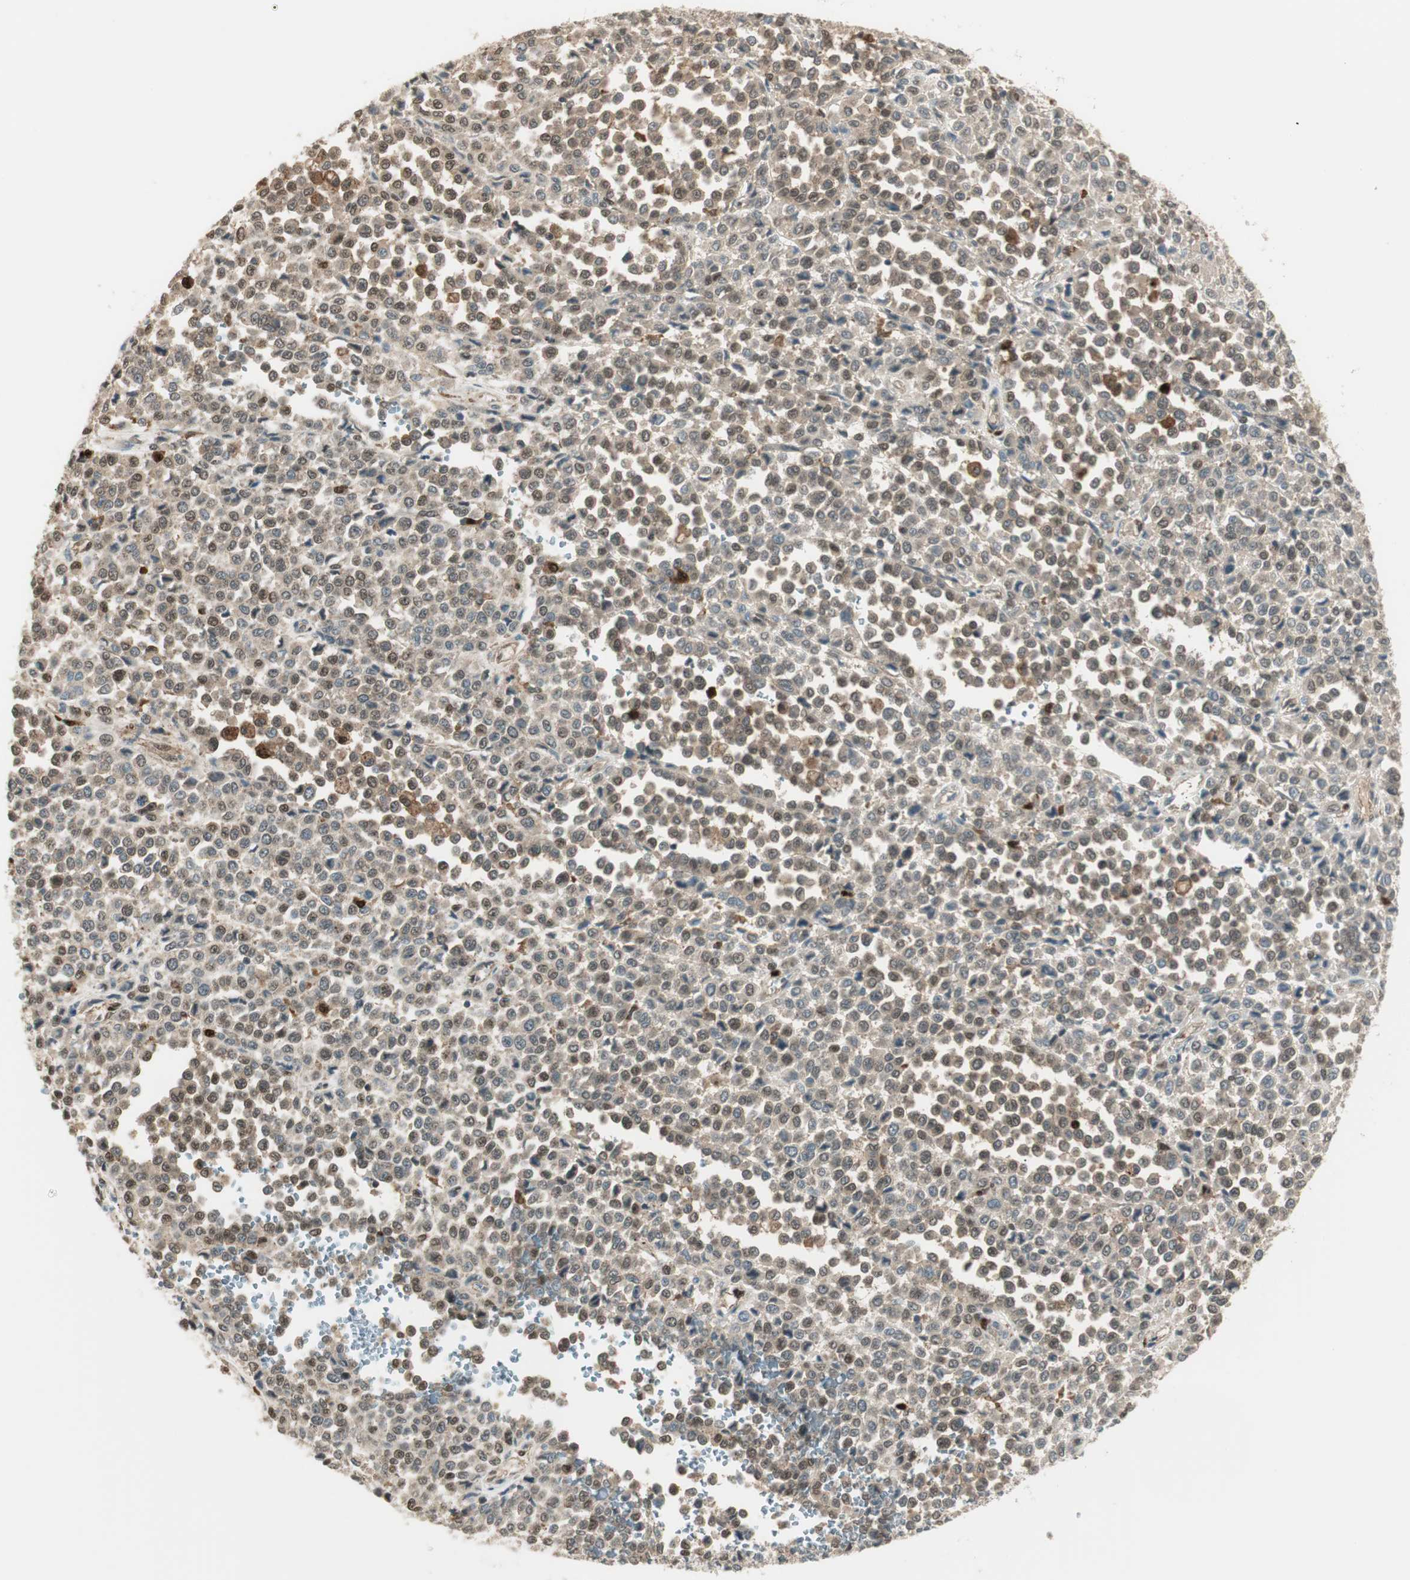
{"staining": {"intensity": "moderate", "quantity": "<25%", "location": "nuclear"}, "tissue": "melanoma", "cell_type": "Tumor cells", "image_type": "cancer", "snomed": [{"axis": "morphology", "description": "Malignant melanoma, Metastatic site"}, {"axis": "topography", "description": "Pancreas"}], "caption": "Immunohistochemistry (IHC) staining of malignant melanoma (metastatic site), which shows low levels of moderate nuclear positivity in about <25% of tumor cells indicating moderate nuclear protein staining. The staining was performed using DAB (brown) for protein detection and nuclei were counterstained in hematoxylin (blue).", "gene": "LTA4H", "patient": {"sex": "female", "age": 30}}